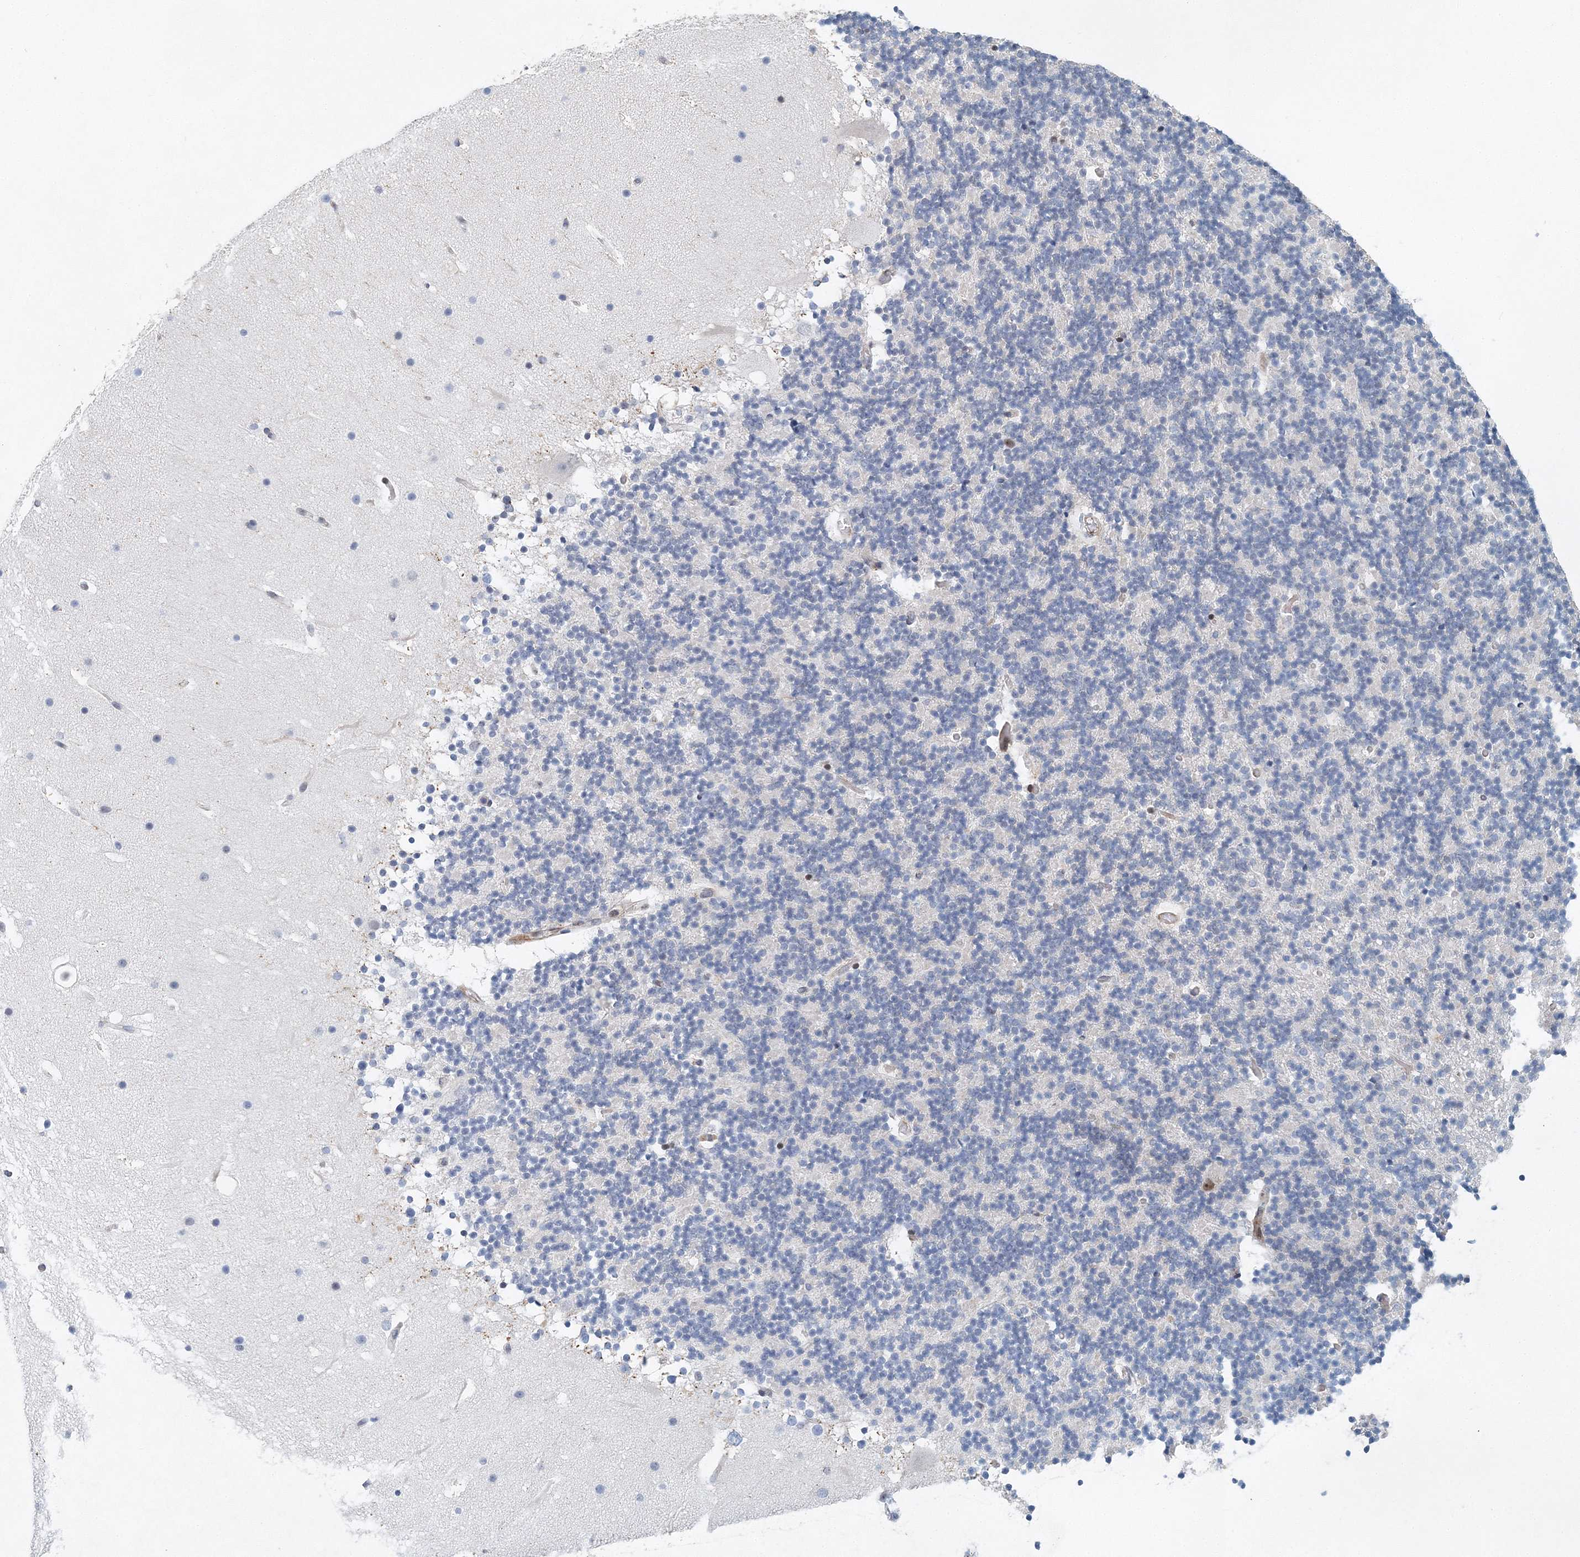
{"staining": {"intensity": "negative", "quantity": "none", "location": "none"}, "tissue": "cerebellum", "cell_type": "Cells in granular layer", "image_type": "normal", "snomed": [{"axis": "morphology", "description": "Normal tissue, NOS"}, {"axis": "topography", "description": "Cerebellum"}], "caption": "Immunohistochemistry (IHC) of unremarkable cerebellum demonstrates no expression in cells in granular layer.", "gene": "UIMC1", "patient": {"sex": "male", "age": 57}}